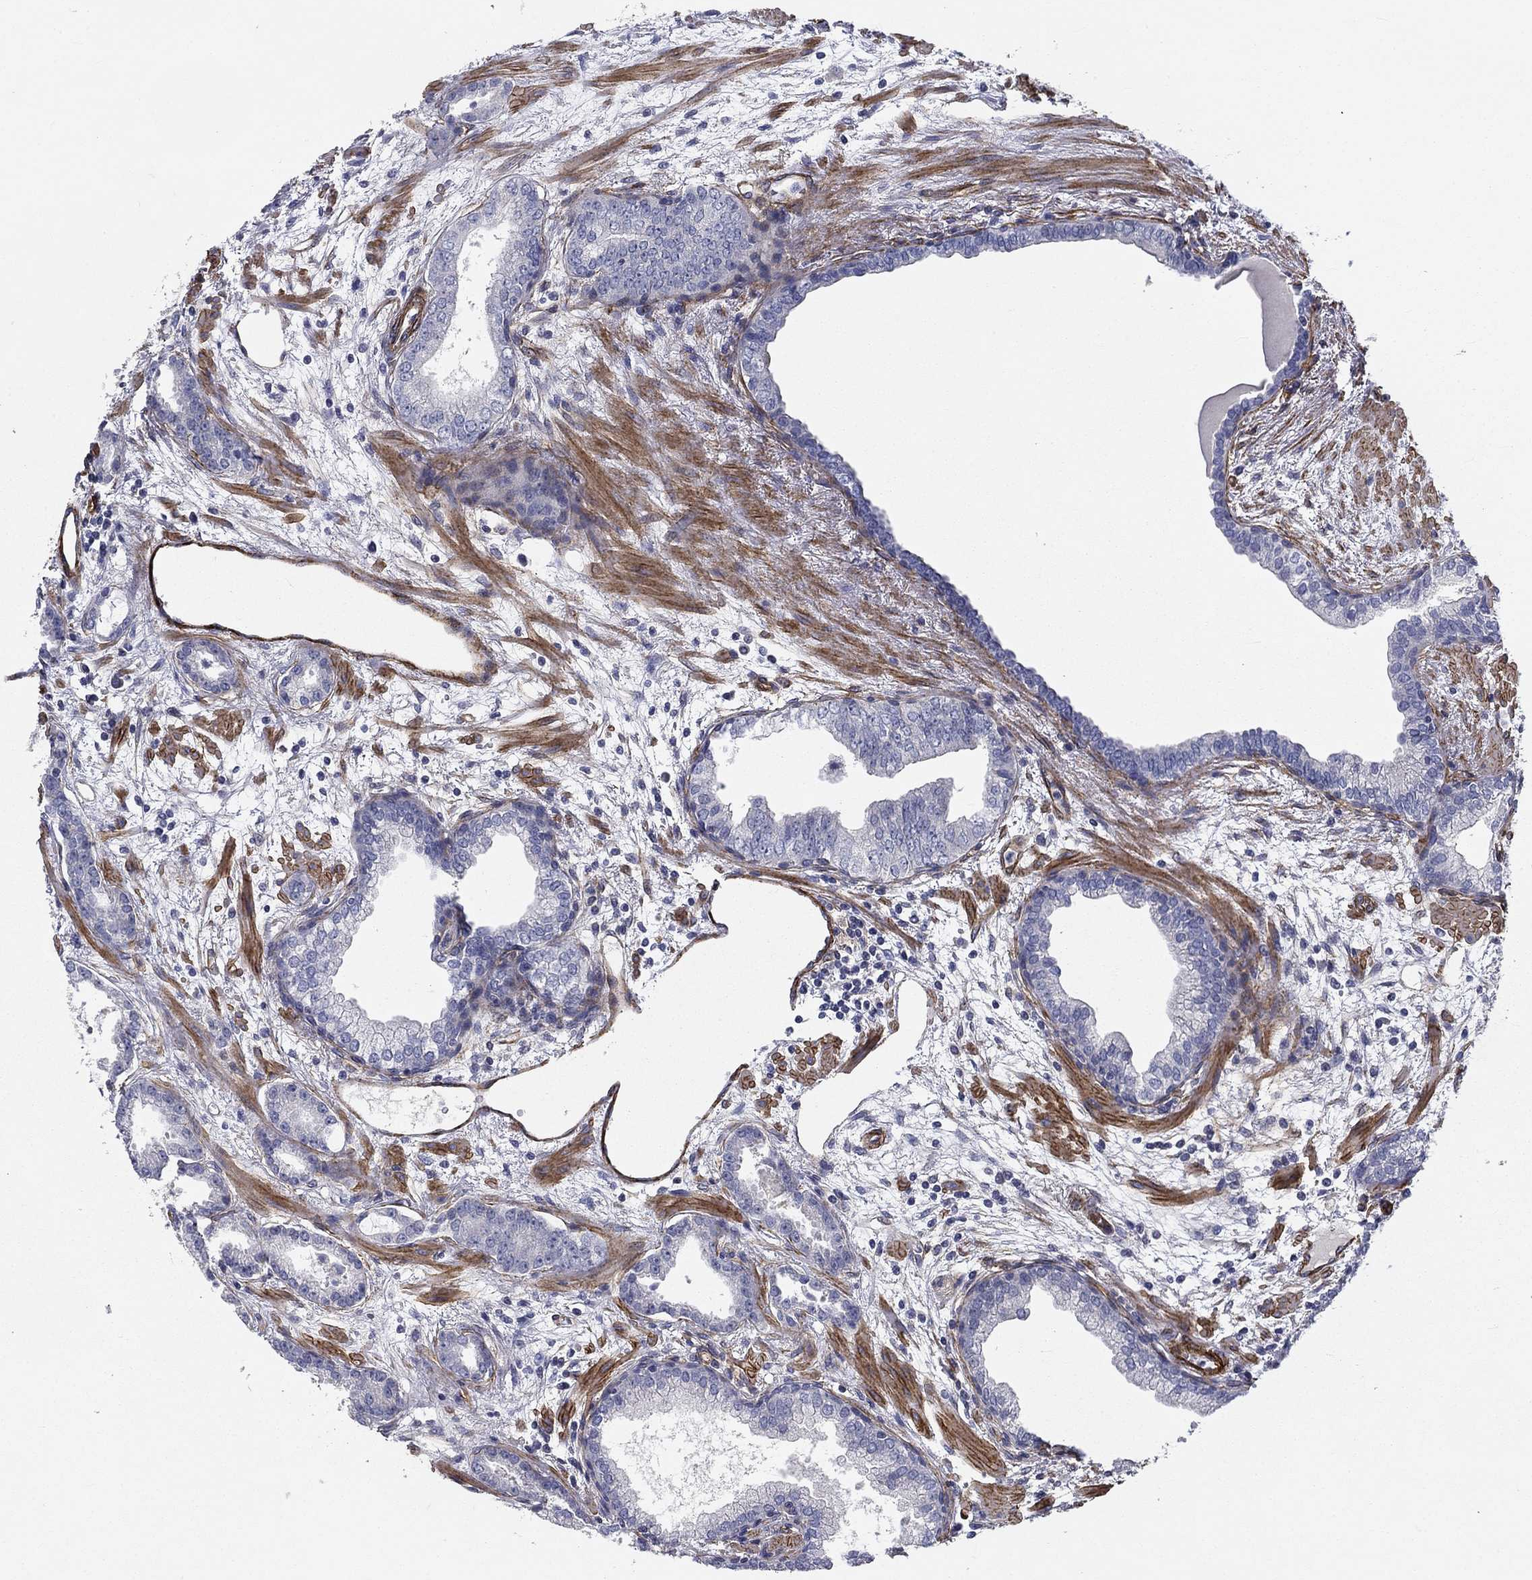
{"staining": {"intensity": "negative", "quantity": "none", "location": "none"}, "tissue": "prostate cancer", "cell_type": "Tumor cells", "image_type": "cancer", "snomed": [{"axis": "morphology", "description": "Adenocarcinoma, Low grade"}, {"axis": "topography", "description": "Prostate"}], "caption": "The immunohistochemistry (IHC) photomicrograph has no significant expression in tumor cells of prostate adenocarcinoma (low-grade) tissue.", "gene": "SYNC", "patient": {"sex": "male", "age": 68}}